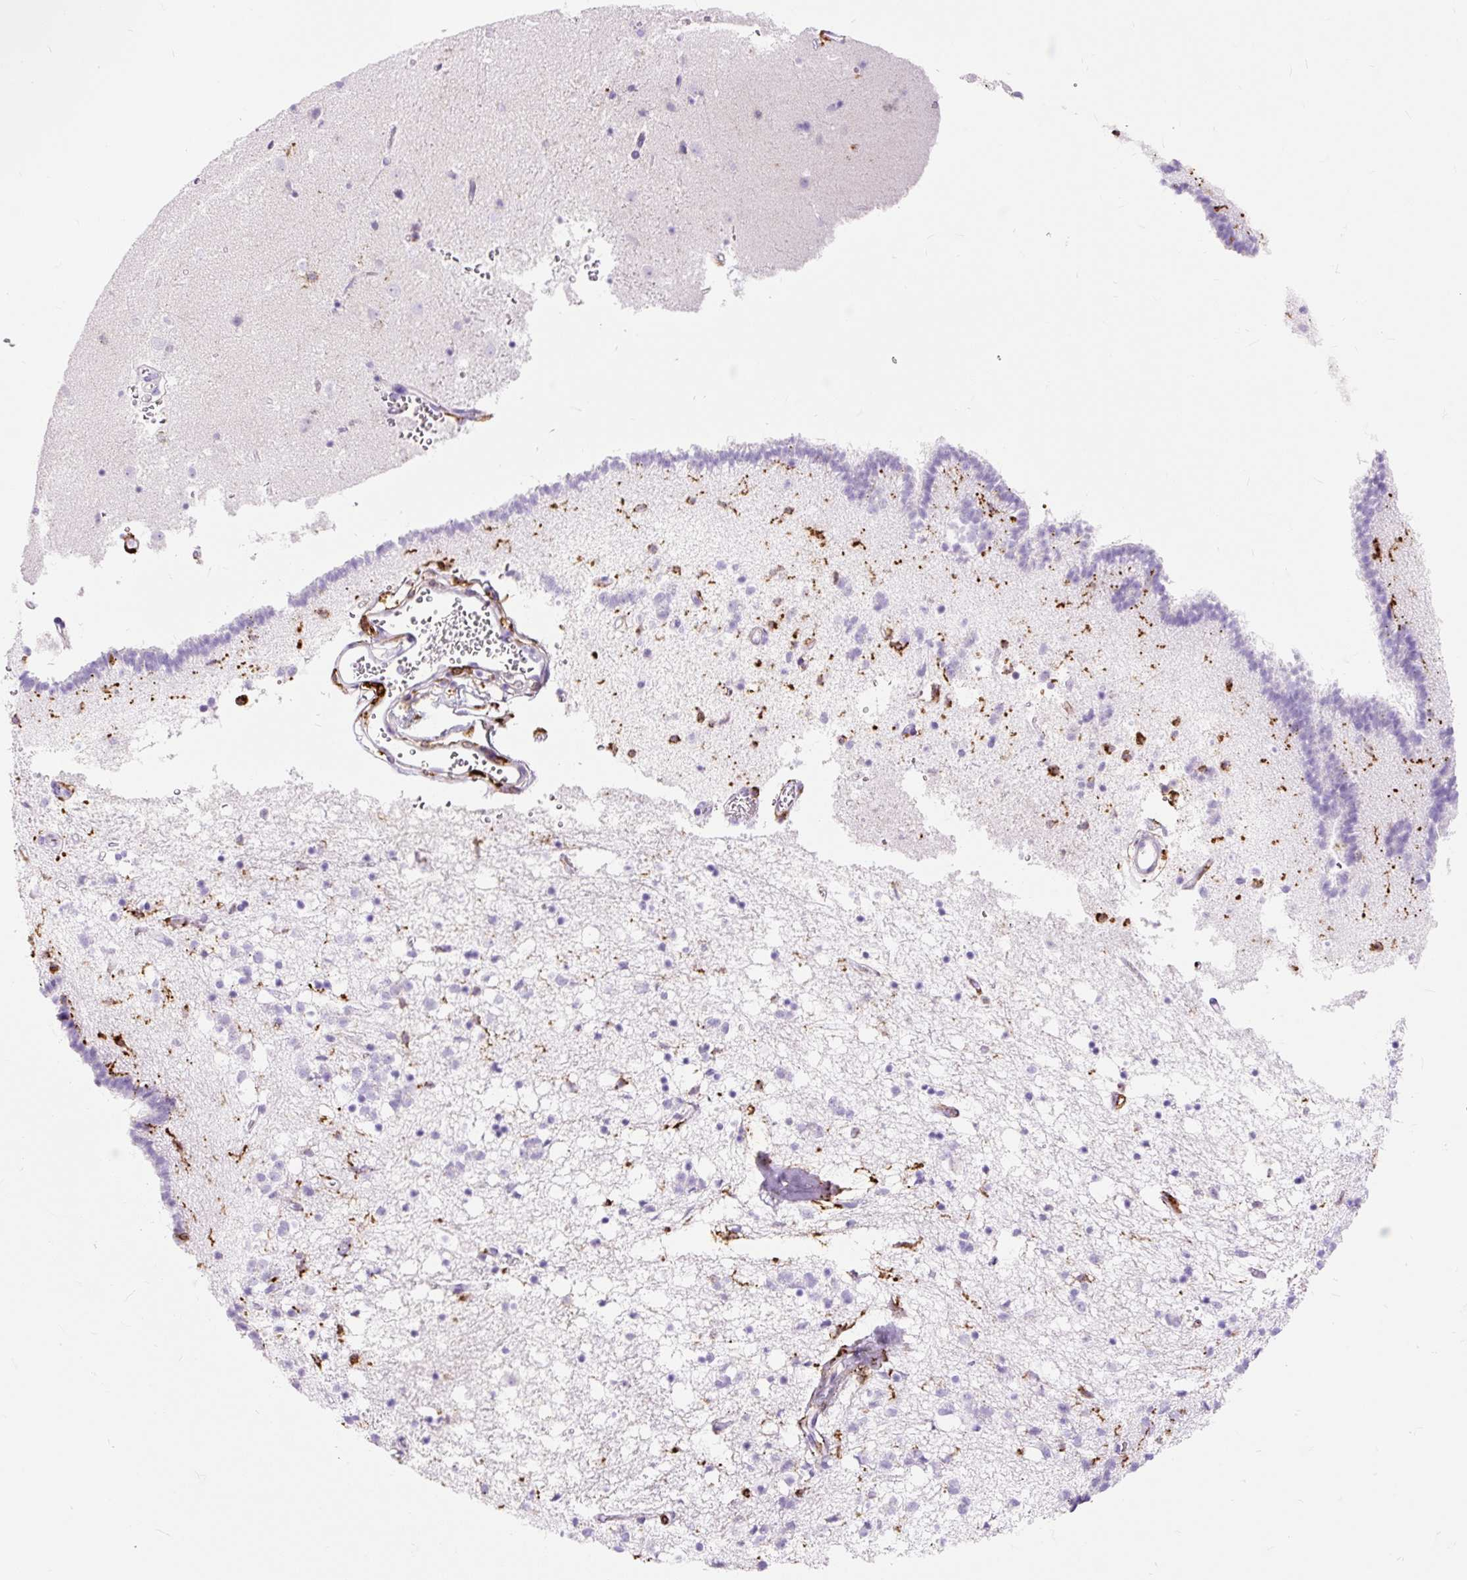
{"staining": {"intensity": "negative", "quantity": "none", "location": "none"}, "tissue": "caudate", "cell_type": "Glial cells", "image_type": "normal", "snomed": [{"axis": "morphology", "description": "Normal tissue, NOS"}, {"axis": "topography", "description": "Lateral ventricle wall"}], "caption": "High magnification brightfield microscopy of benign caudate stained with DAB (brown) and counterstained with hematoxylin (blue): glial cells show no significant expression.", "gene": "HLA", "patient": {"sex": "male", "age": 58}}